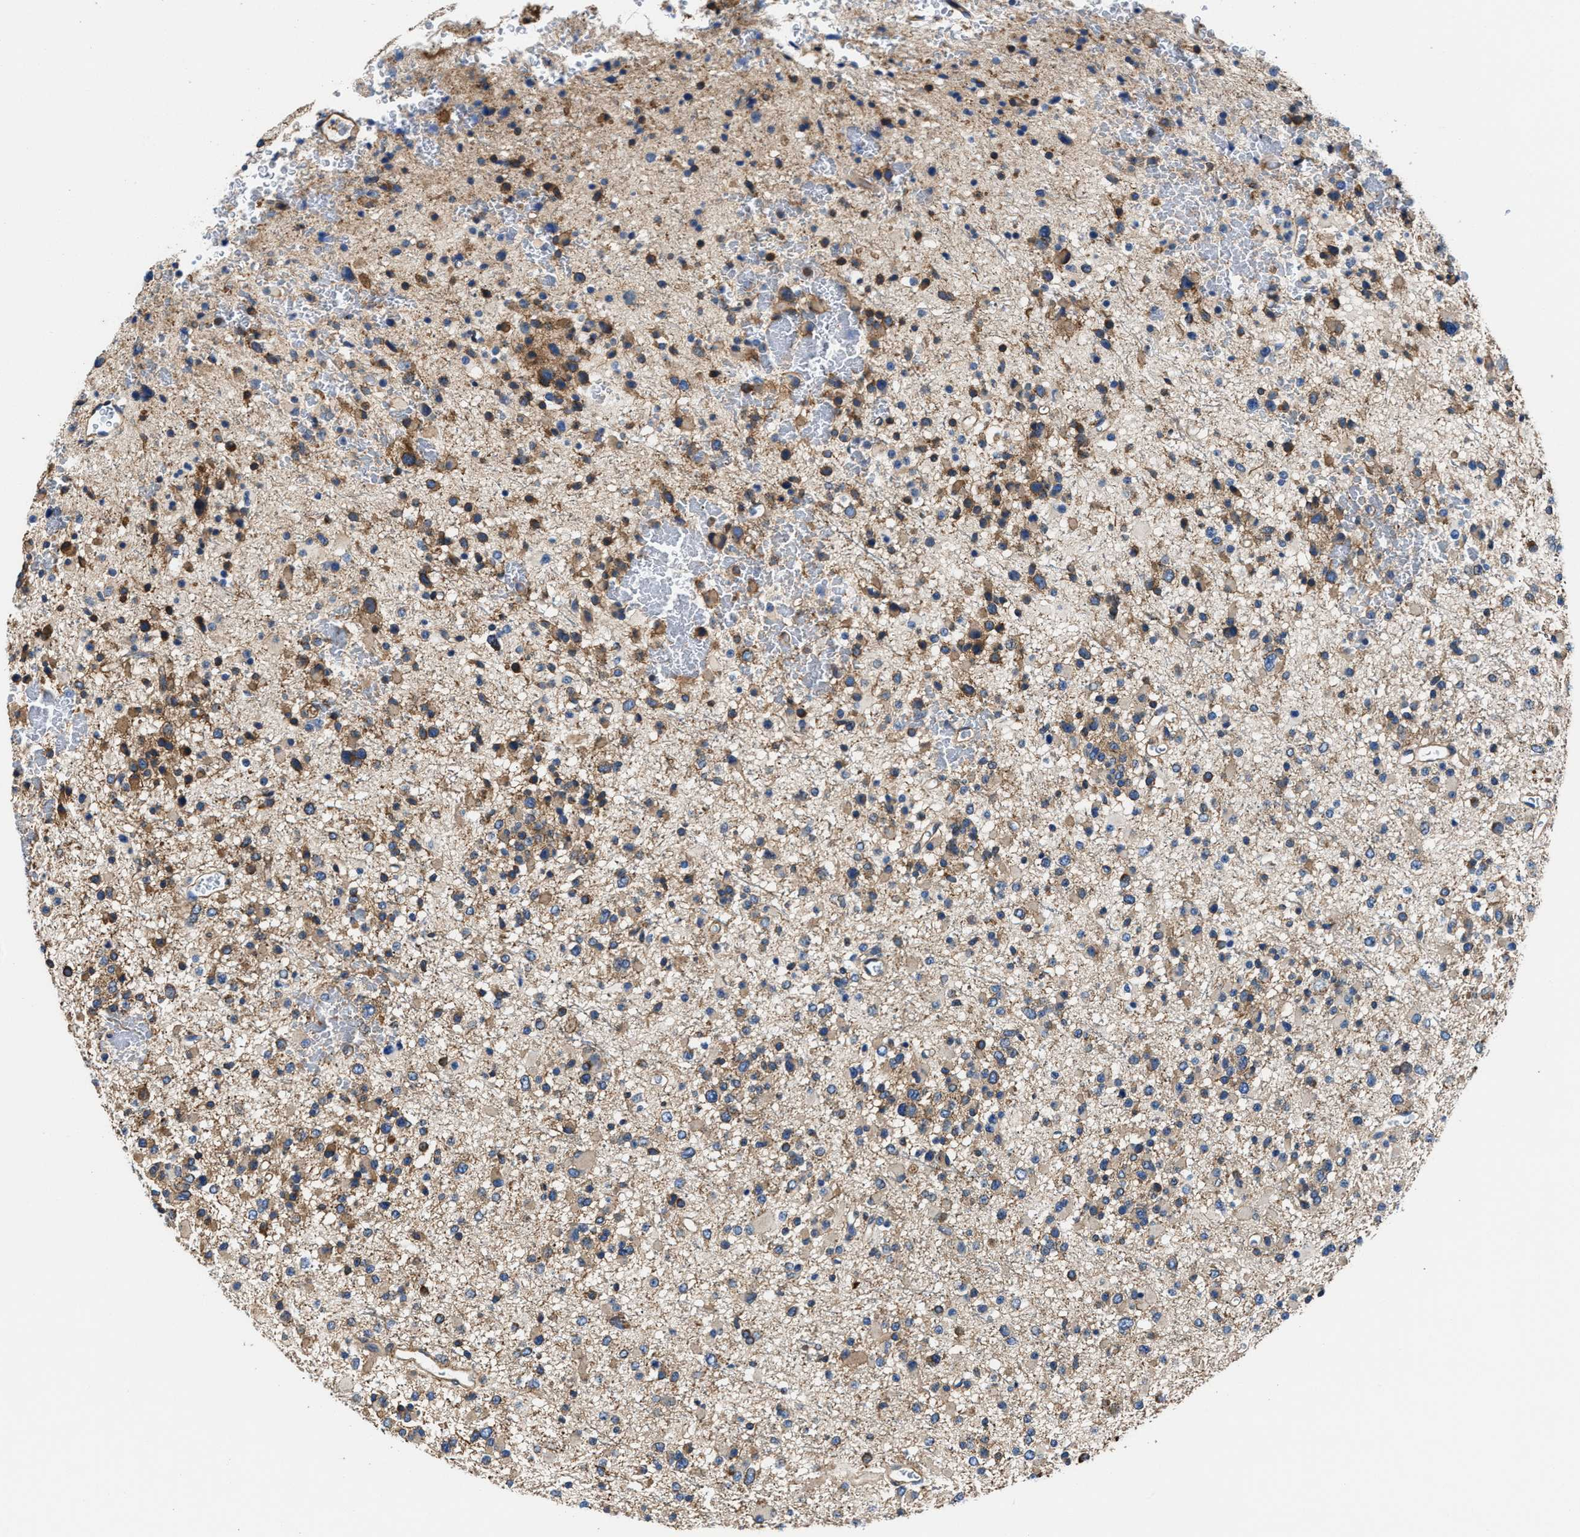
{"staining": {"intensity": "weak", "quantity": ">75%", "location": "cytoplasmic/membranous"}, "tissue": "glioma", "cell_type": "Tumor cells", "image_type": "cancer", "snomed": [{"axis": "morphology", "description": "Glioma, malignant, Low grade"}, {"axis": "topography", "description": "Brain"}], "caption": "A micrograph of malignant low-grade glioma stained for a protein reveals weak cytoplasmic/membranous brown staining in tumor cells.", "gene": "PPP1R9B", "patient": {"sex": "female", "age": 22}}